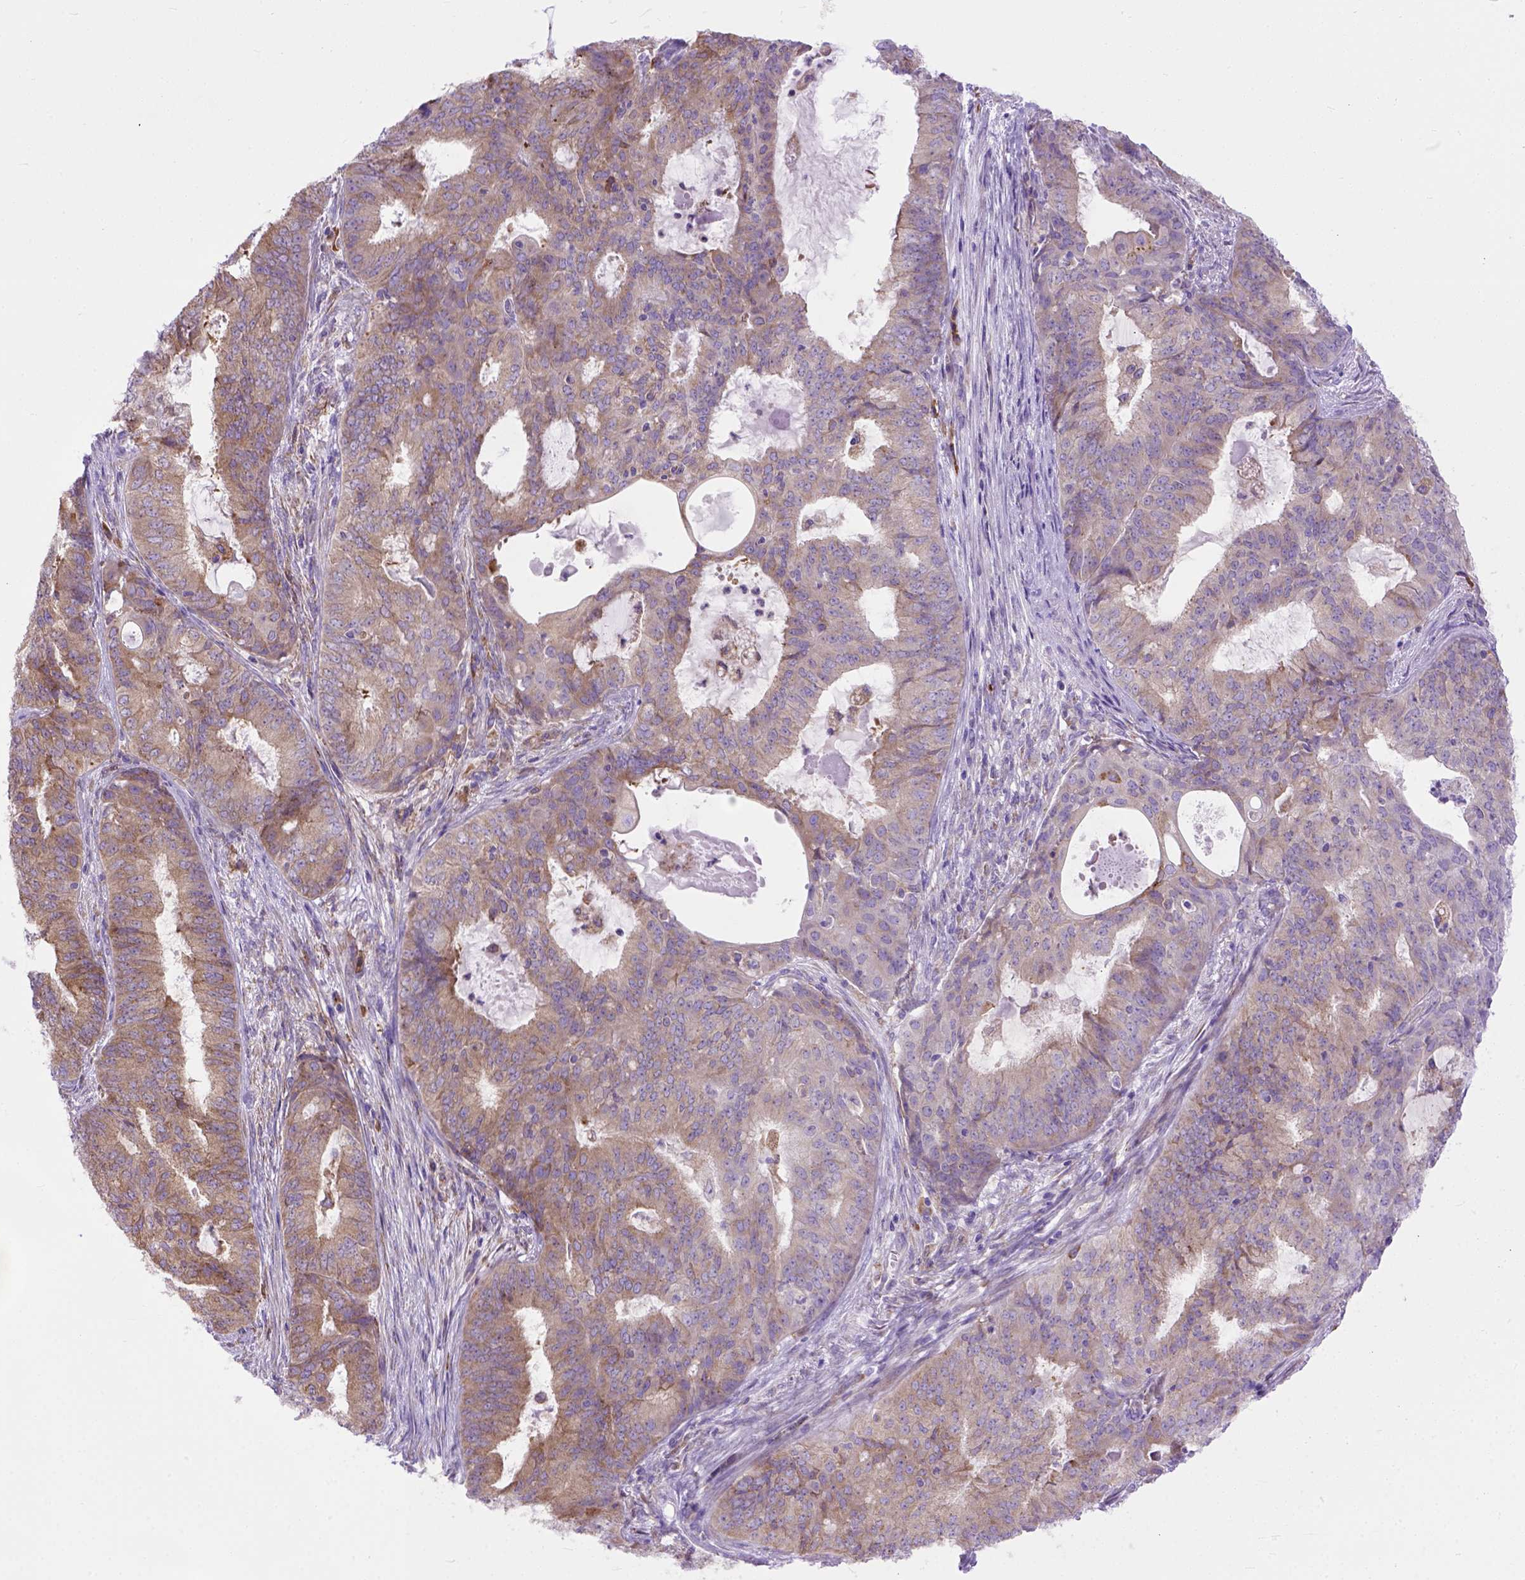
{"staining": {"intensity": "moderate", "quantity": ">75%", "location": "cytoplasmic/membranous"}, "tissue": "endometrial cancer", "cell_type": "Tumor cells", "image_type": "cancer", "snomed": [{"axis": "morphology", "description": "Adenocarcinoma, NOS"}, {"axis": "topography", "description": "Endometrium"}], "caption": "The immunohistochemical stain highlights moderate cytoplasmic/membranous staining in tumor cells of endometrial cancer (adenocarcinoma) tissue.", "gene": "PLK4", "patient": {"sex": "female", "age": 62}}